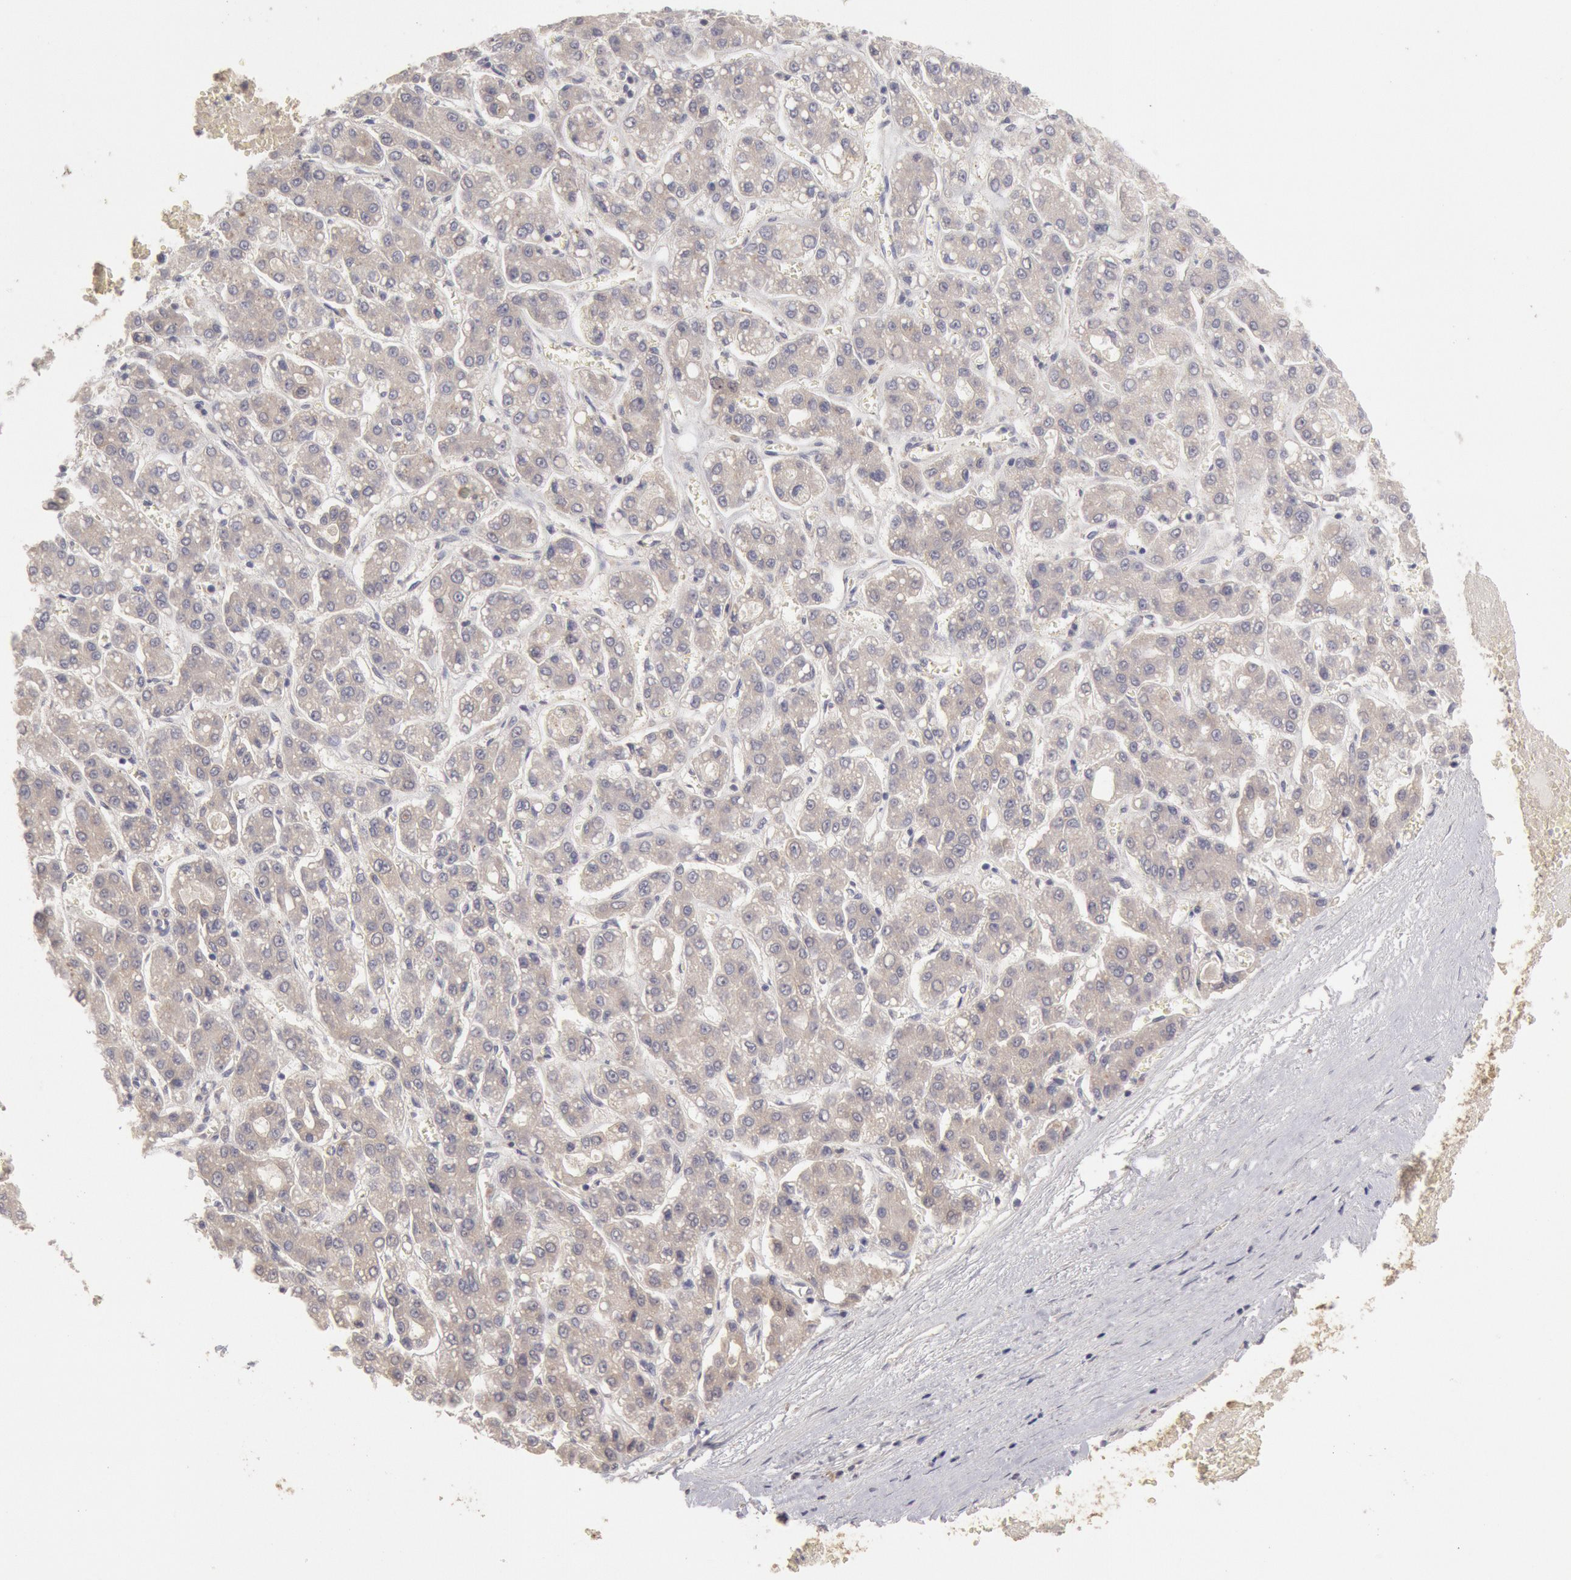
{"staining": {"intensity": "negative", "quantity": "none", "location": "none"}, "tissue": "liver cancer", "cell_type": "Tumor cells", "image_type": "cancer", "snomed": [{"axis": "morphology", "description": "Carcinoma, Hepatocellular, NOS"}, {"axis": "topography", "description": "Liver"}], "caption": "Tumor cells are negative for protein expression in human liver hepatocellular carcinoma.", "gene": "ZFP36L1", "patient": {"sex": "male", "age": 69}}